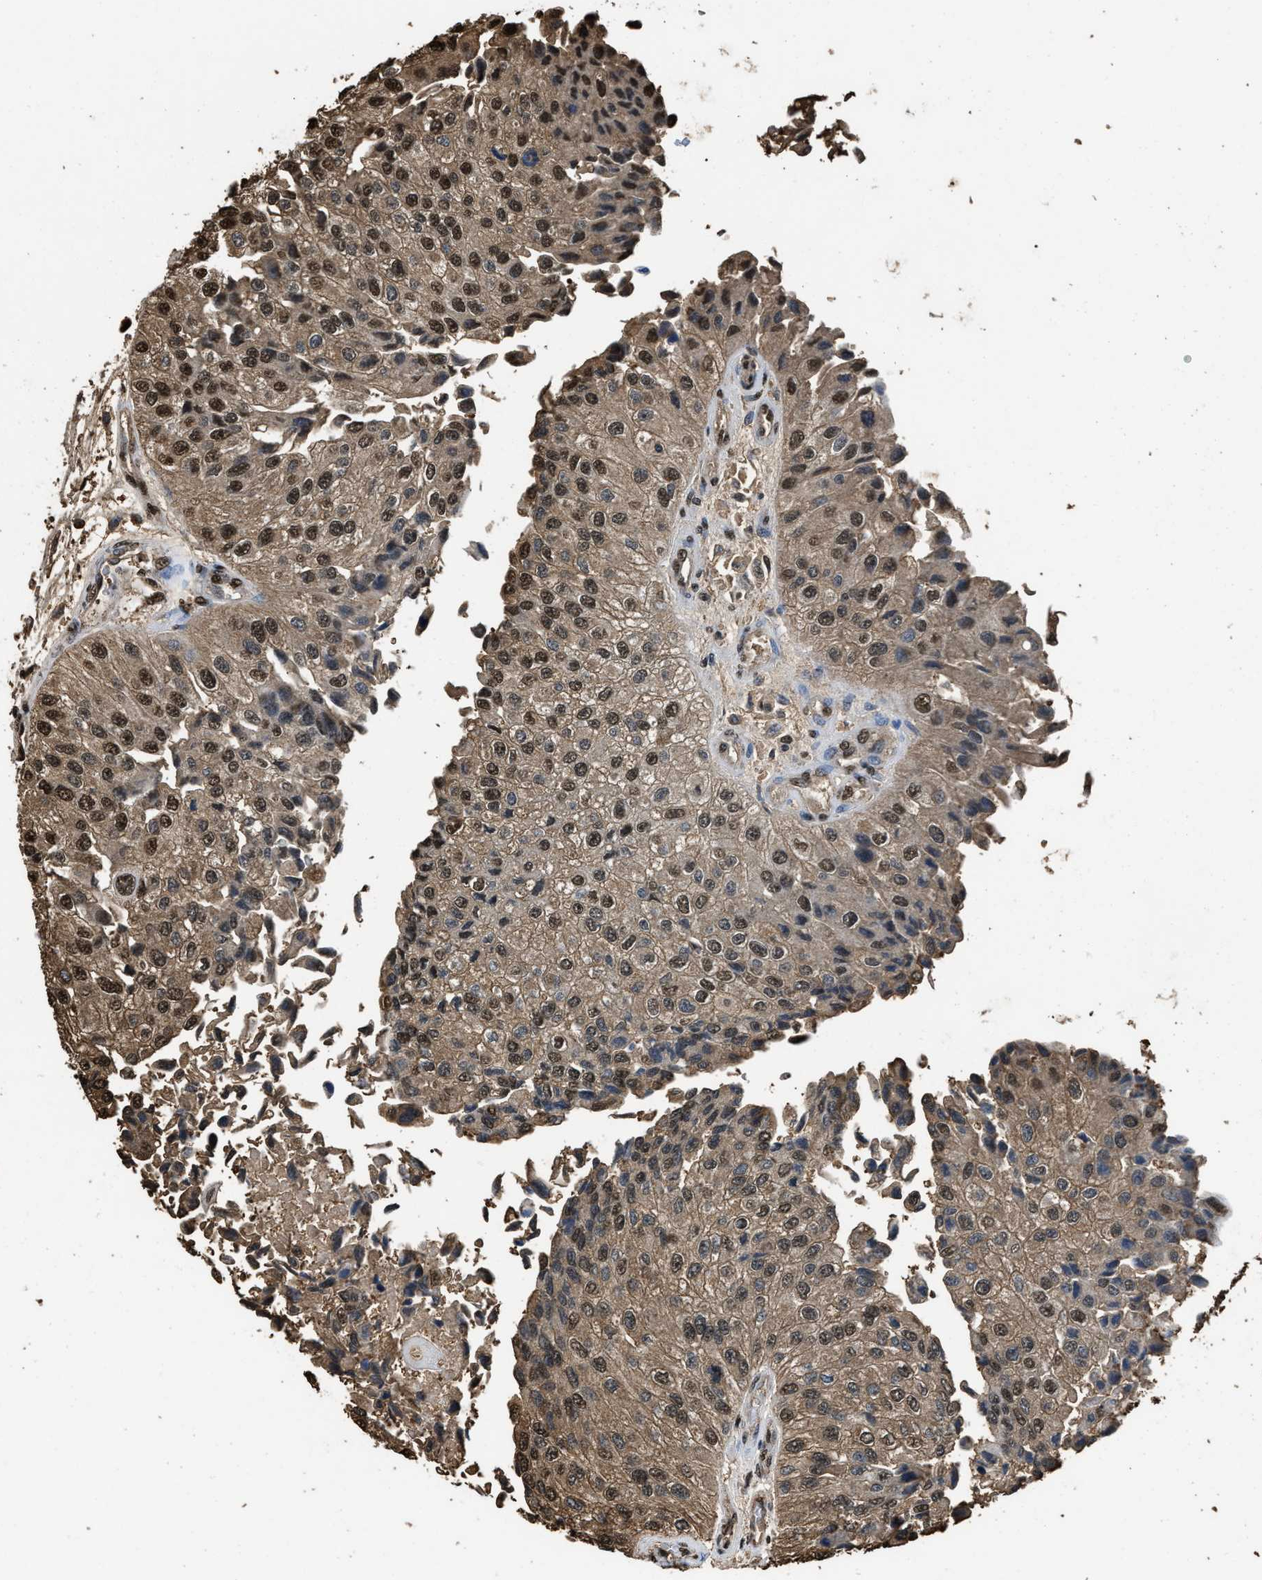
{"staining": {"intensity": "strong", "quantity": ">75%", "location": "cytoplasmic/membranous,nuclear"}, "tissue": "urothelial cancer", "cell_type": "Tumor cells", "image_type": "cancer", "snomed": [{"axis": "morphology", "description": "Urothelial carcinoma, High grade"}, {"axis": "topography", "description": "Kidney"}, {"axis": "topography", "description": "Urinary bladder"}], "caption": "Urothelial carcinoma (high-grade) stained for a protein (brown) shows strong cytoplasmic/membranous and nuclear positive staining in approximately >75% of tumor cells.", "gene": "GAPDH", "patient": {"sex": "male", "age": 77}}